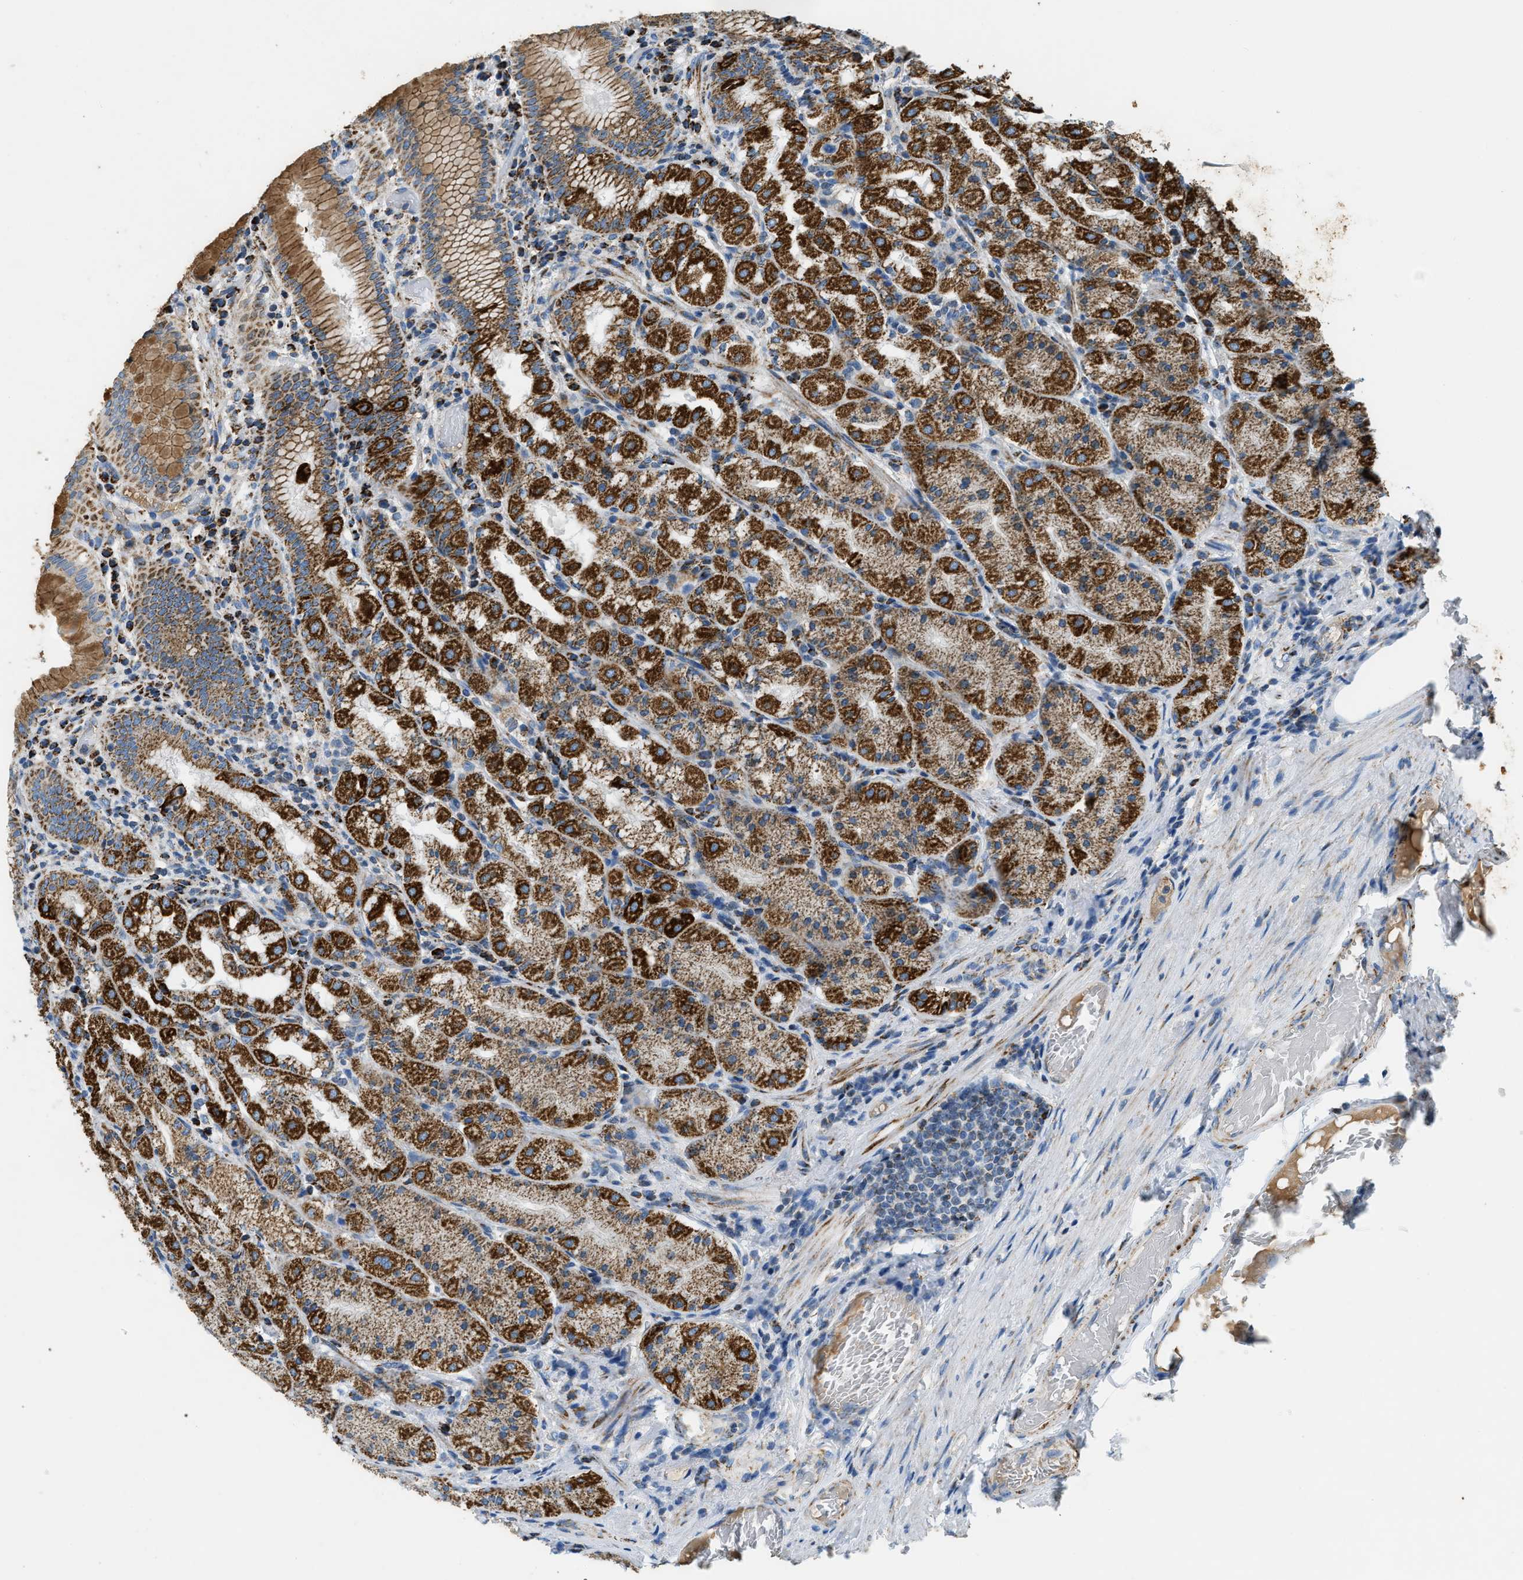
{"staining": {"intensity": "strong", "quantity": ">75%", "location": "cytoplasmic/membranous"}, "tissue": "stomach", "cell_type": "Glandular cells", "image_type": "normal", "snomed": [{"axis": "morphology", "description": "Normal tissue, NOS"}, {"axis": "topography", "description": "Stomach"}, {"axis": "topography", "description": "Stomach, lower"}], "caption": "Protein expression analysis of benign stomach exhibits strong cytoplasmic/membranous staining in about >75% of glandular cells.", "gene": "ACADVL", "patient": {"sex": "female", "age": 56}}